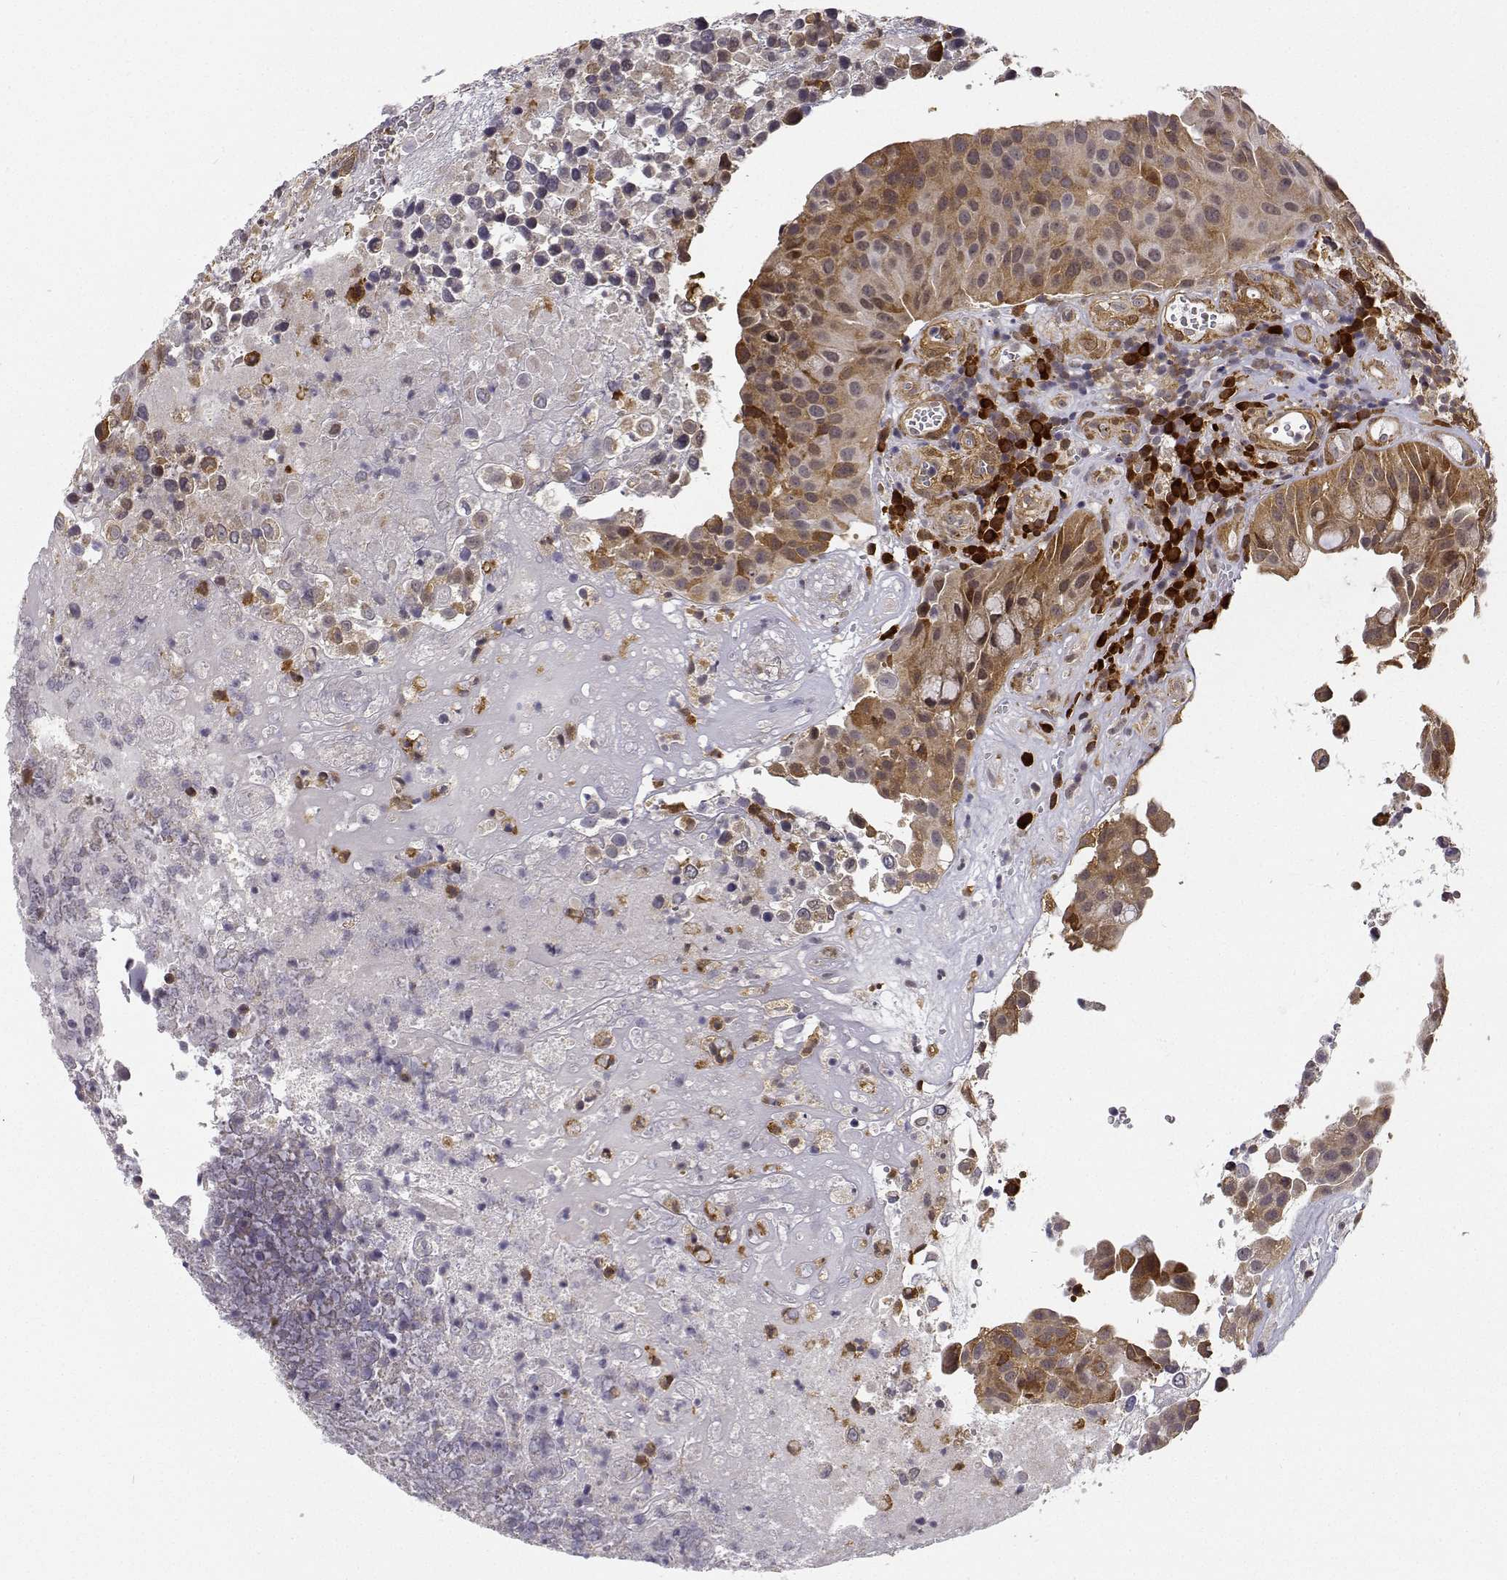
{"staining": {"intensity": "moderate", "quantity": ">75%", "location": "cytoplasmic/membranous"}, "tissue": "urothelial cancer", "cell_type": "Tumor cells", "image_type": "cancer", "snomed": [{"axis": "morphology", "description": "Urothelial carcinoma, Low grade"}, {"axis": "topography", "description": "Urinary bladder"}], "caption": "Immunohistochemical staining of urothelial cancer reveals moderate cytoplasmic/membranous protein staining in approximately >75% of tumor cells. Using DAB (3,3'-diaminobenzidine) (brown) and hematoxylin (blue) stains, captured at high magnification using brightfield microscopy.", "gene": "PHGDH", "patient": {"sex": "male", "age": 76}}